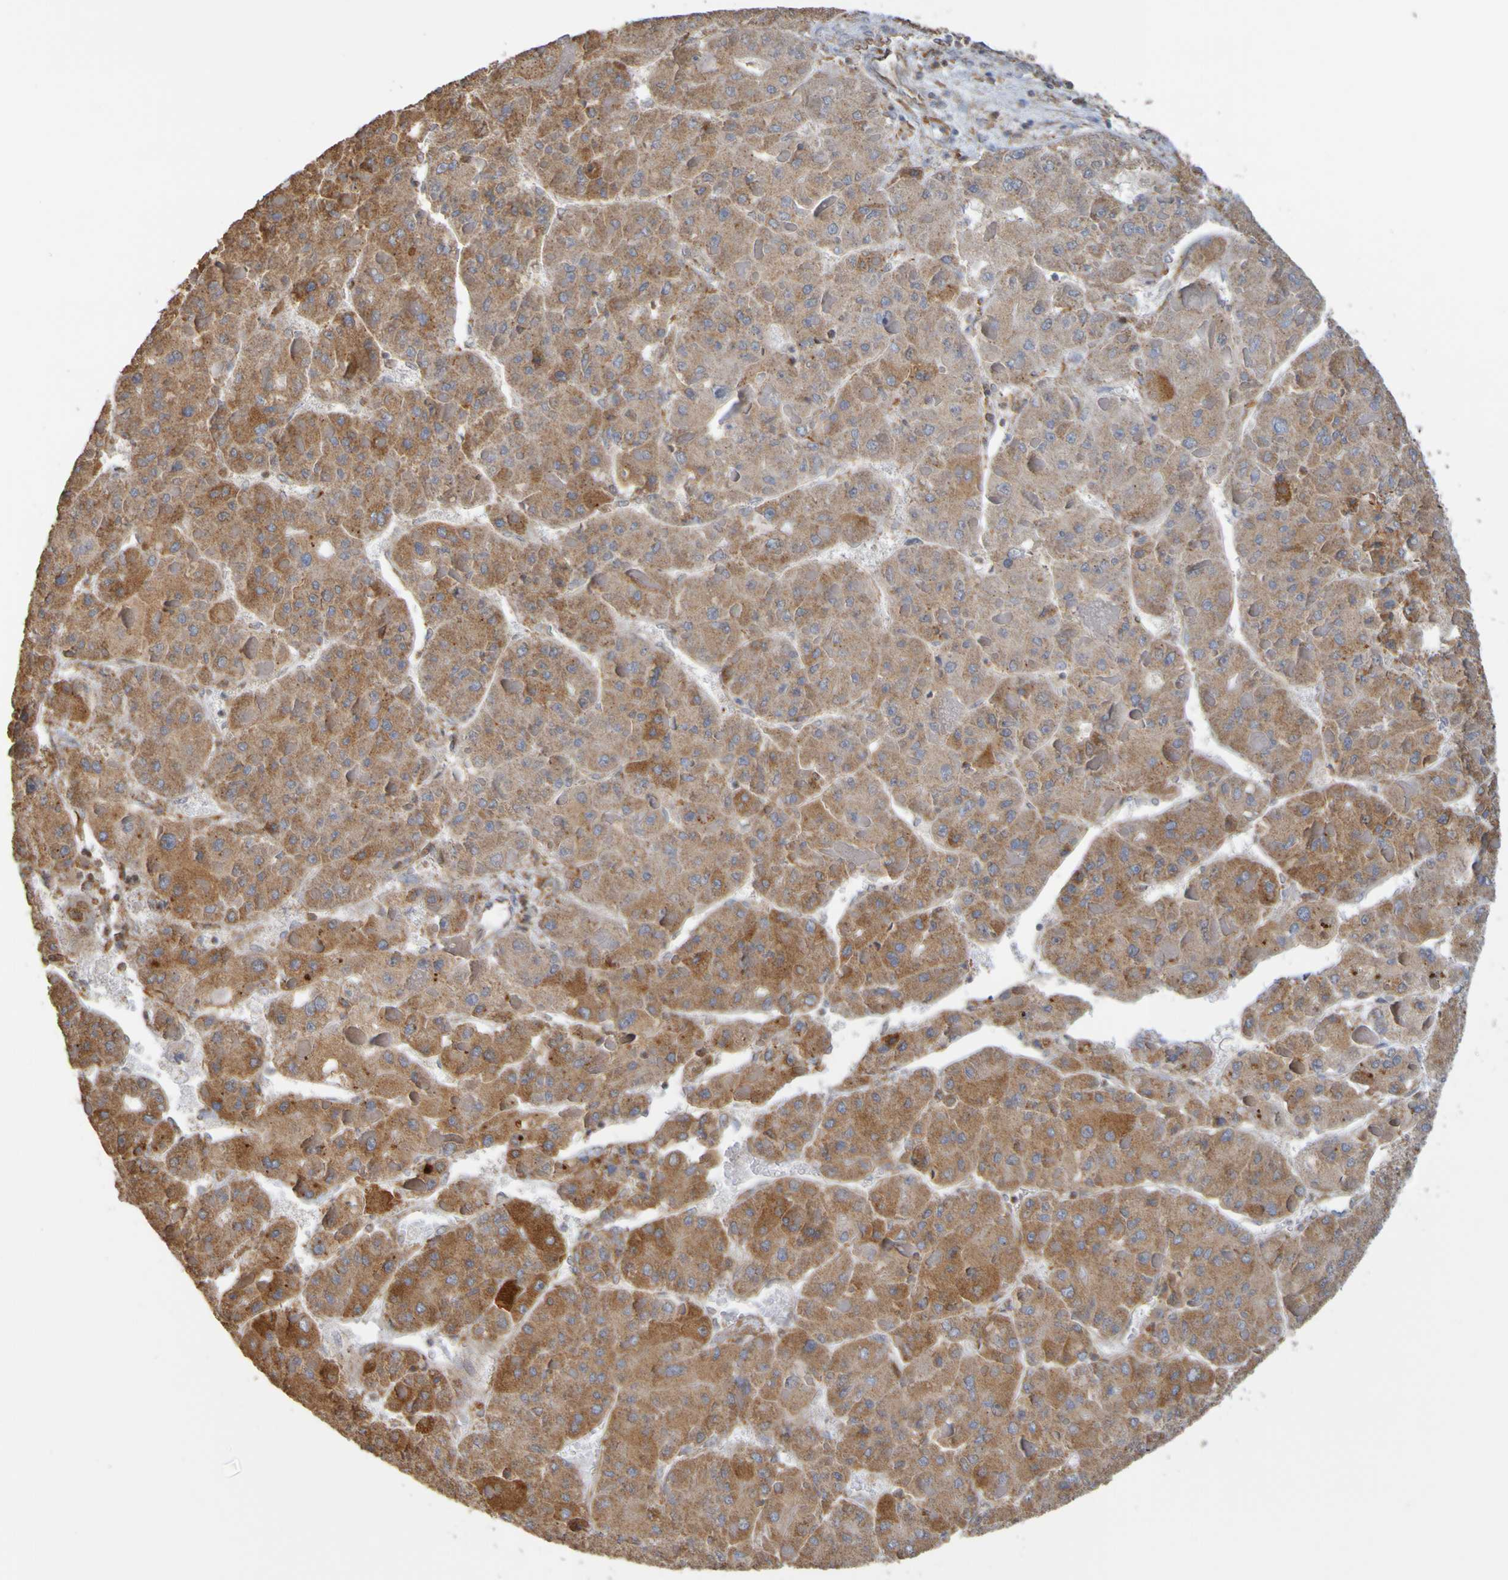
{"staining": {"intensity": "moderate", "quantity": "25%-75%", "location": "cytoplasmic/membranous"}, "tissue": "liver cancer", "cell_type": "Tumor cells", "image_type": "cancer", "snomed": [{"axis": "morphology", "description": "Carcinoma, Hepatocellular, NOS"}, {"axis": "topography", "description": "Liver"}], "caption": "Immunohistochemistry (DAB) staining of human liver hepatocellular carcinoma demonstrates moderate cytoplasmic/membranous protein expression in about 25%-75% of tumor cells.", "gene": "PDIA3", "patient": {"sex": "female", "age": 73}}